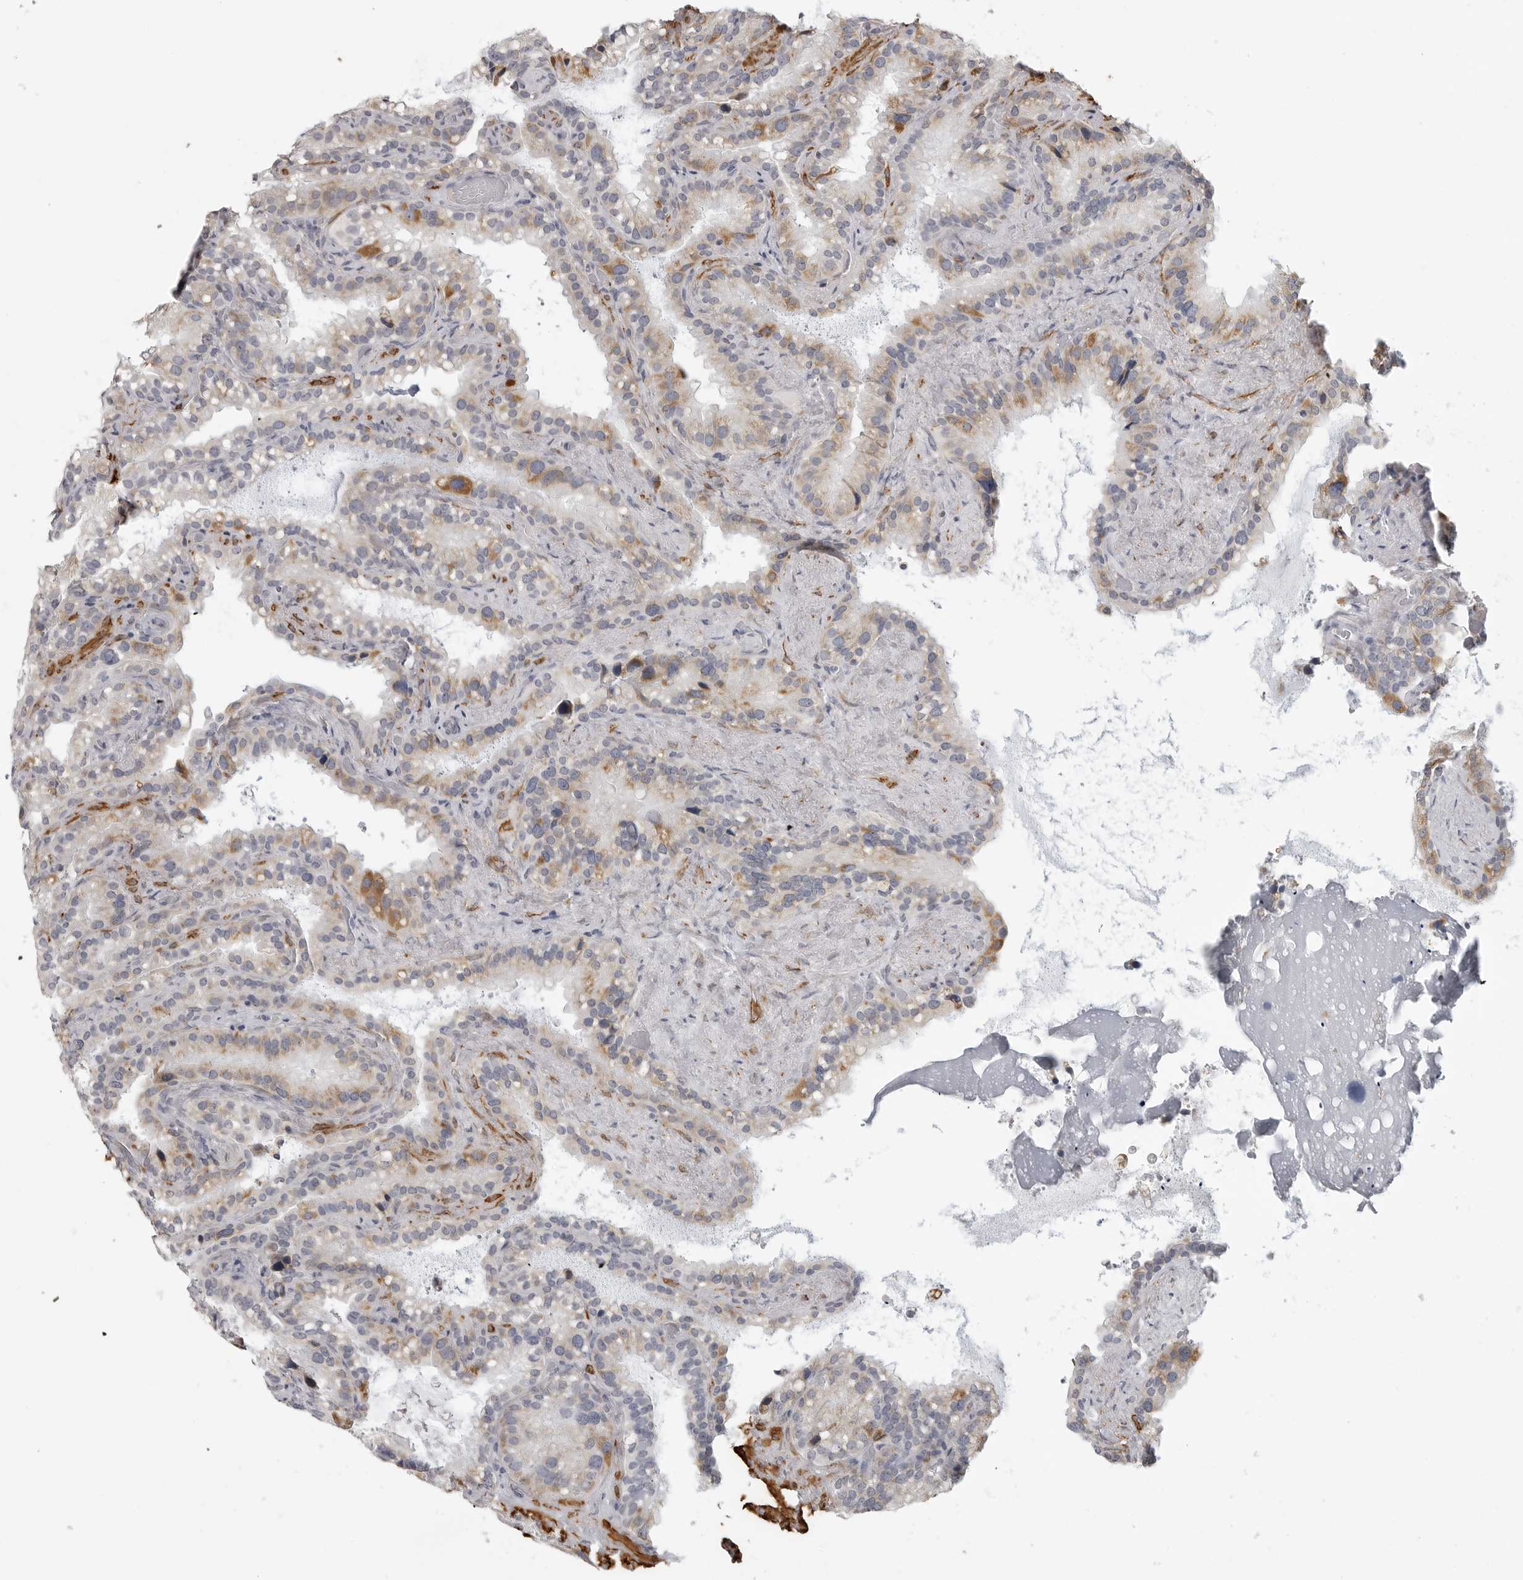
{"staining": {"intensity": "moderate", "quantity": "<25%", "location": "cytoplasmic/membranous"}, "tissue": "seminal vesicle", "cell_type": "Glandular cells", "image_type": "normal", "snomed": [{"axis": "morphology", "description": "Normal tissue, NOS"}, {"axis": "topography", "description": "Prostate"}, {"axis": "topography", "description": "Seminal veicle"}], "caption": "Immunohistochemical staining of benign human seminal vesicle shows moderate cytoplasmic/membranous protein positivity in approximately <25% of glandular cells. Immunohistochemistry (ihc) stains the protein of interest in brown and the nuclei are stained blue.", "gene": "MAP7D1", "patient": {"sex": "male", "age": 68}}